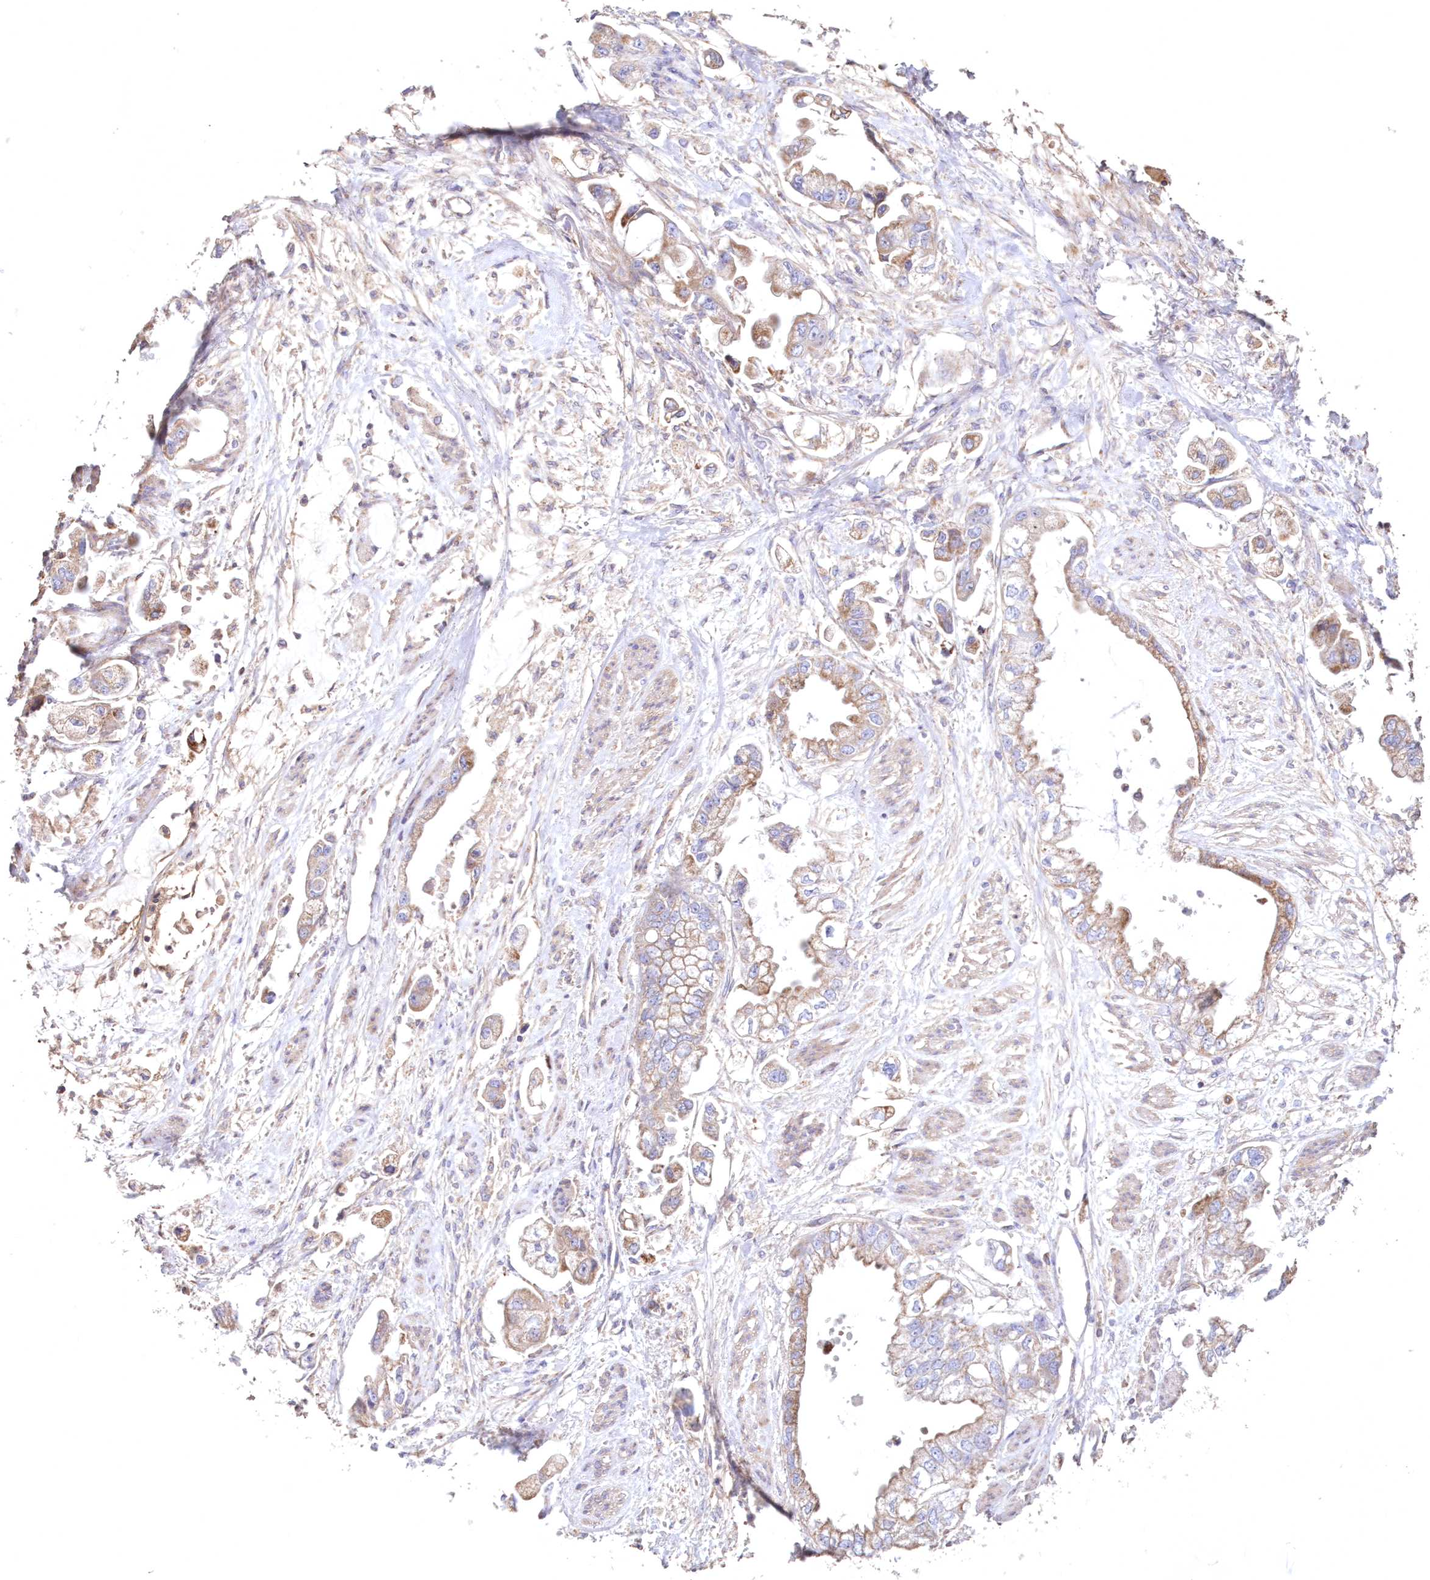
{"staining": {"intensity": "weak", "quantity": "25%-75%", "location": "cytoplasmic/membranous"}, "tissue": "stomach cancer", "cell_type": "Tumor cells", "image_type": "cancer", "snomed": [{"axis": "morphology", "description": "Adenocarcinoma, NOS"}, {"axis": "topography", "description": "Stomach"}], "caption": "A photomicrograph of human stomach adenocarcinoma stained for a protein reveals weak cytoplasmic/membranous brown staining in tumor cells.", "gene": "HADHB", "patient": {"sex": "male", "age": 62}}